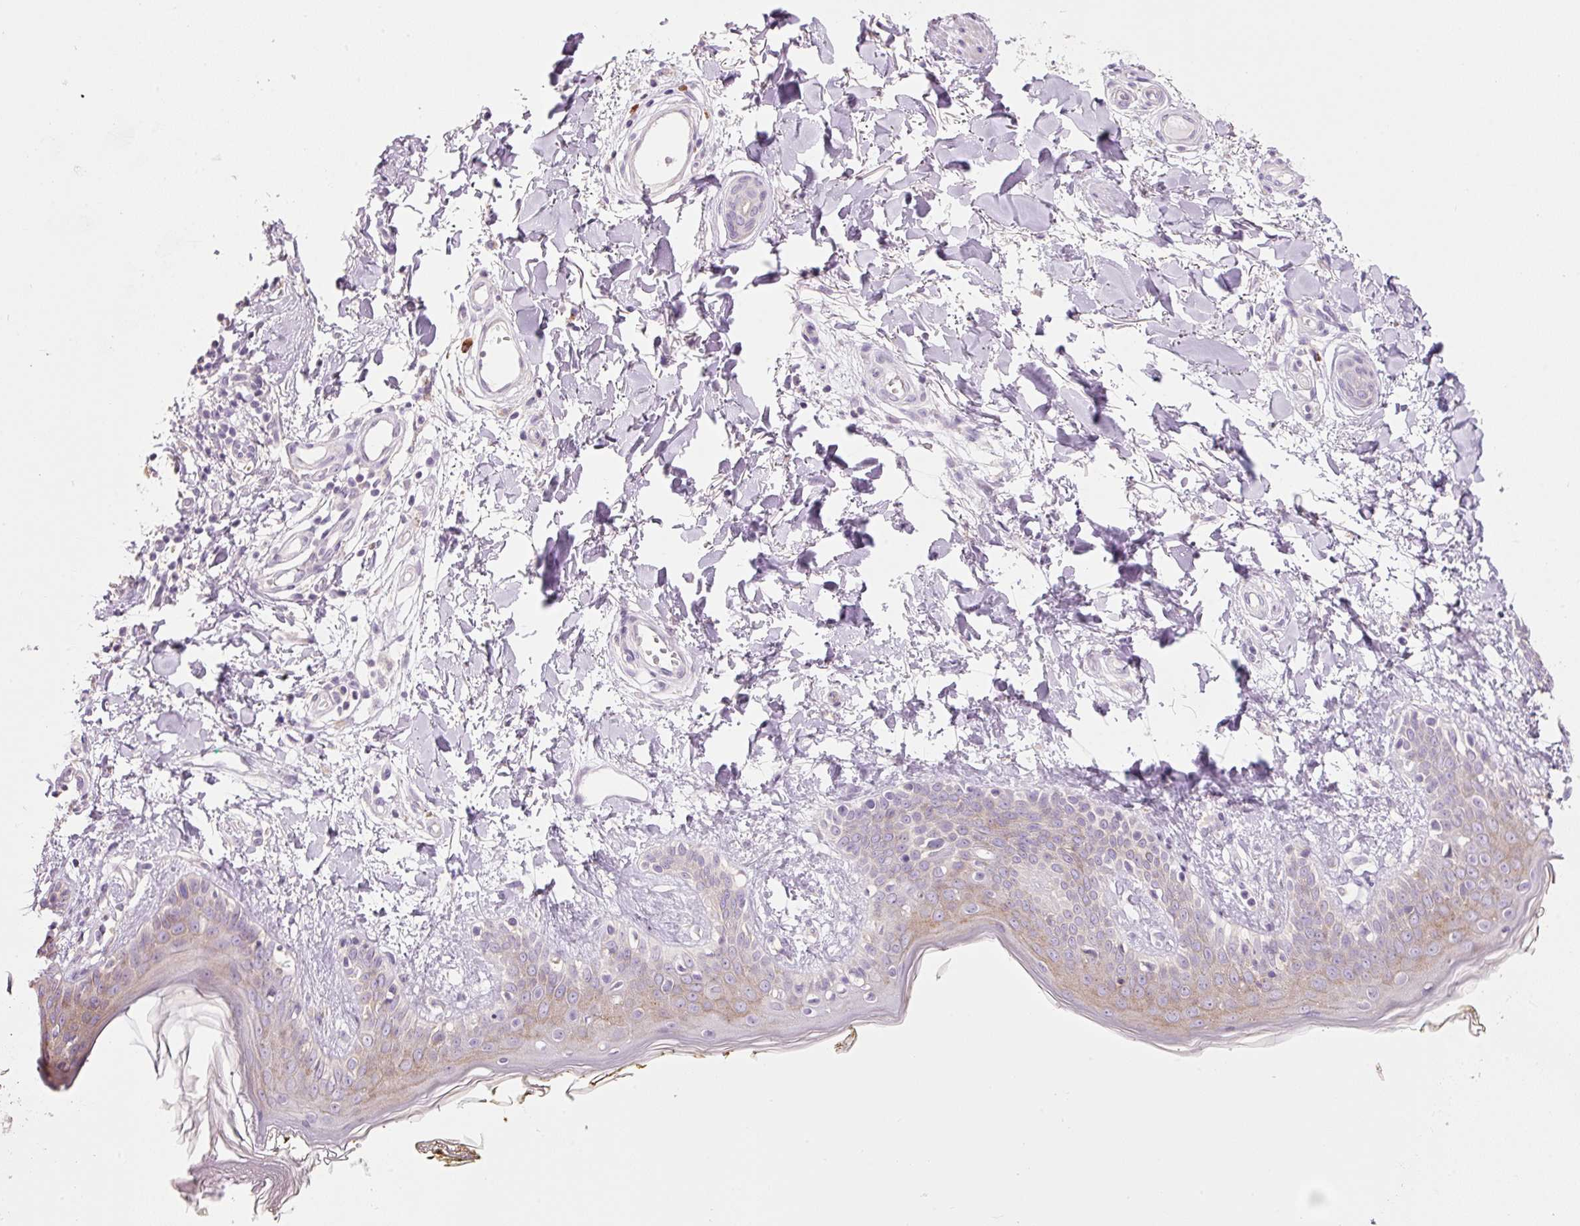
{"staining": {"intensity": "negative", "quantity": "none", "location": "none"}, "tissue": "skin", "cell_type": "Fibroblasts", "image_type": "normal", "snomed": [{"axis": "morphology", "description": "Normal tissue, NOS"}, {"axis": "topography", "description": "Skin"}], "caption": "Fibroblasts are negative for brown protein staining in benign skin.", "gene": "HAX1", "patient": {"sex": "female", "age": 34}}